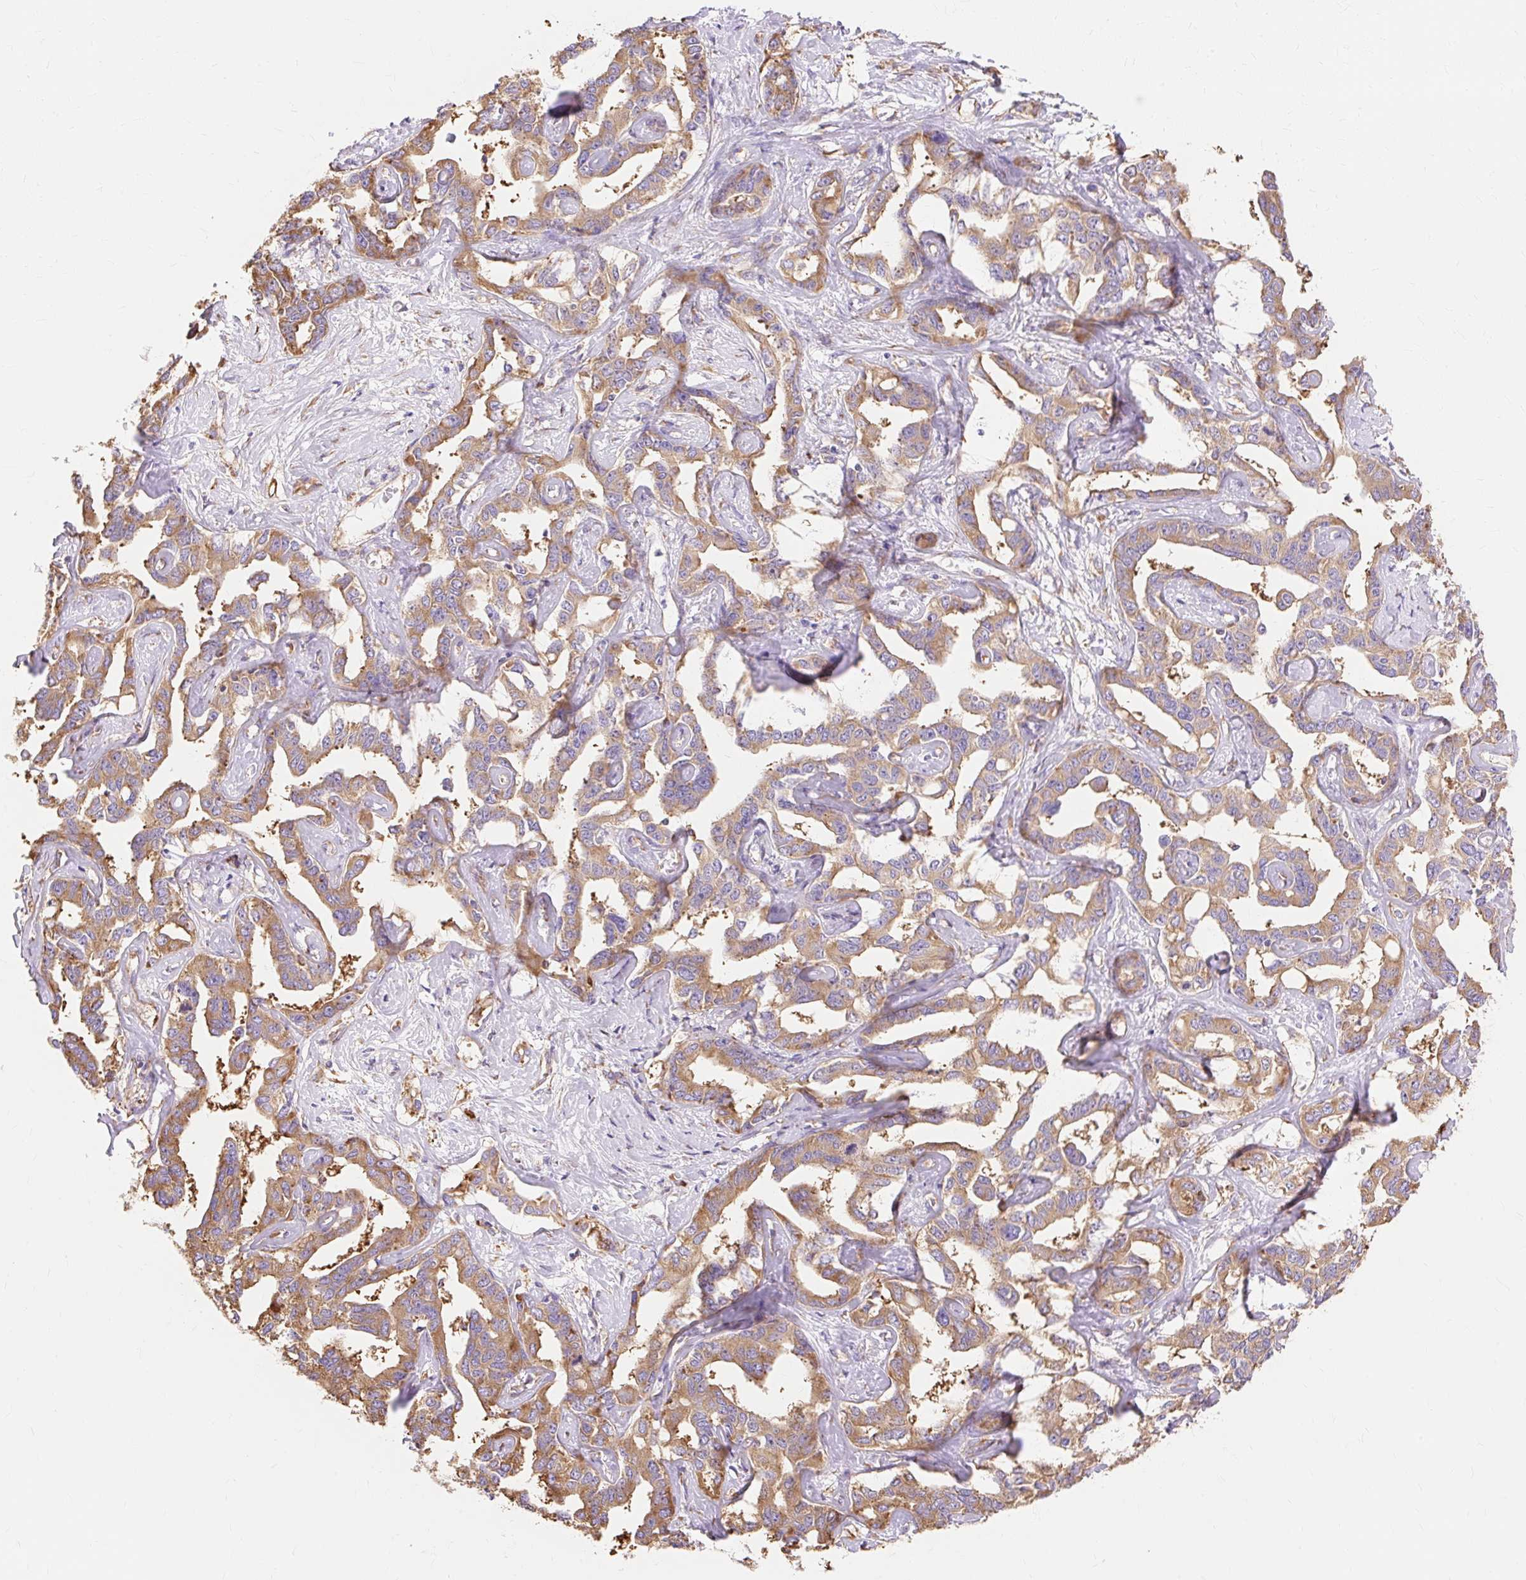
{"staining": {"intensity": "moderate", "quantity": ">75%", "location": "cytoplasmic/membranous"}, "tissue": "liver cancer", "cell_type": "Tumor cells", "image_type": "cancer", "snomed": [{"axis": "morphology", "description": "Cholangiocarcinoma"}, {"axis": "topography", "description": "Liver"}], "caption": "Moderate cytoplasmic/membranous positivity is identified in approximately >75% of tumor cells in liver cholangiocarcinoma. Nuclei are stained in blue.", "gene": "RPS17", "patient": {"sex": "male", "age": 59}}